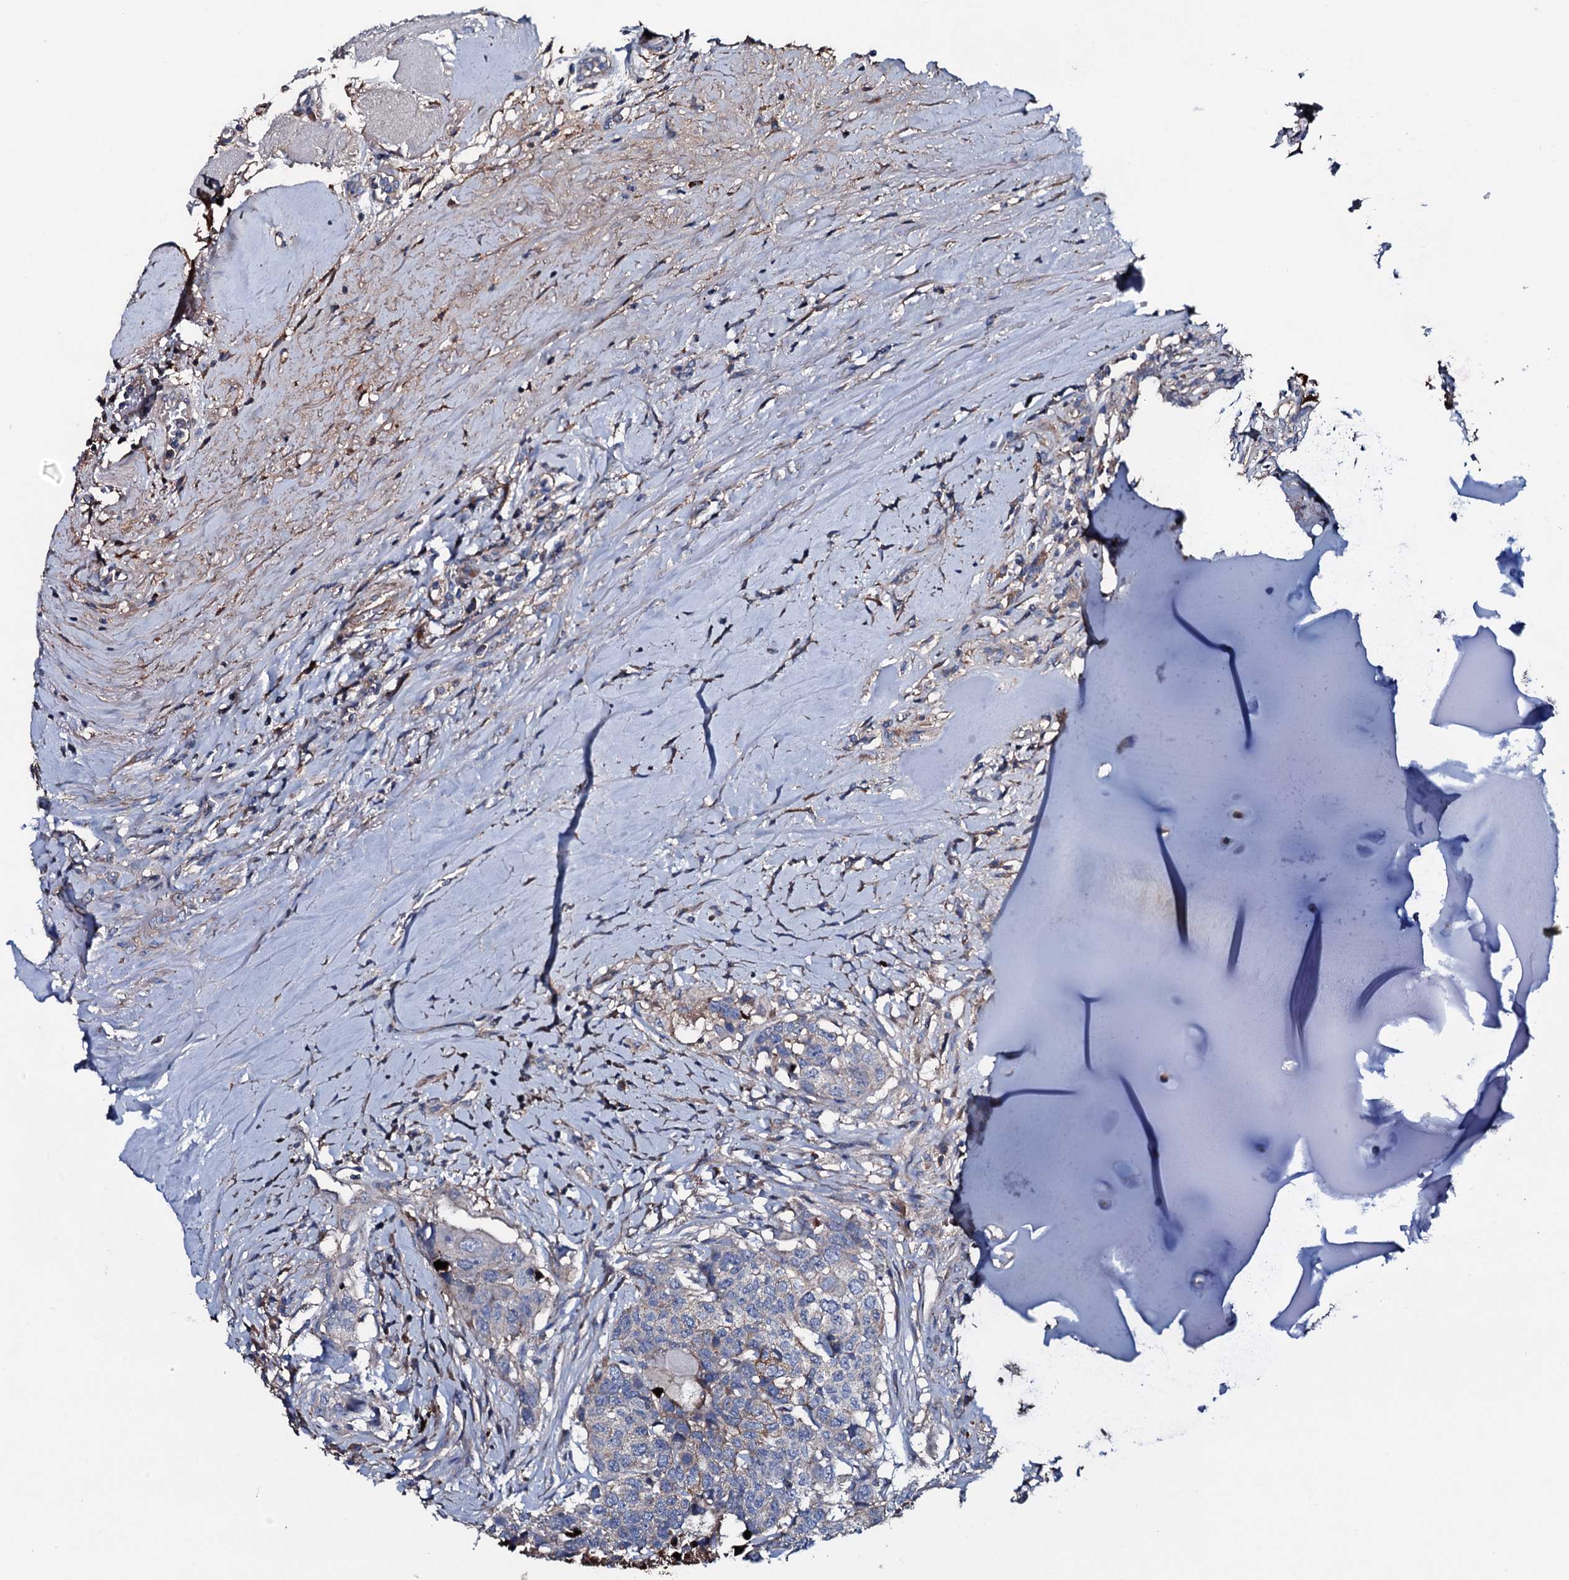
{"staining": {"intensity": "negative", "quantity": "none", "location": "none"}, "tissue": "head and neck cancer", "cell_type": "Tumor cells", "image_type": "cancer", "snomed": [{"axis": "morphology", "description": "Squamous cell carcinoma, NOS"}, {"axis": "topography", "description": "Head-Neck"}], "caption": "Tumor cells are negative for protein expression in human squamous cell carcinoma (head and neck).", "gene": "NEK1", "patient": {"sex": "male", "age": 66}}